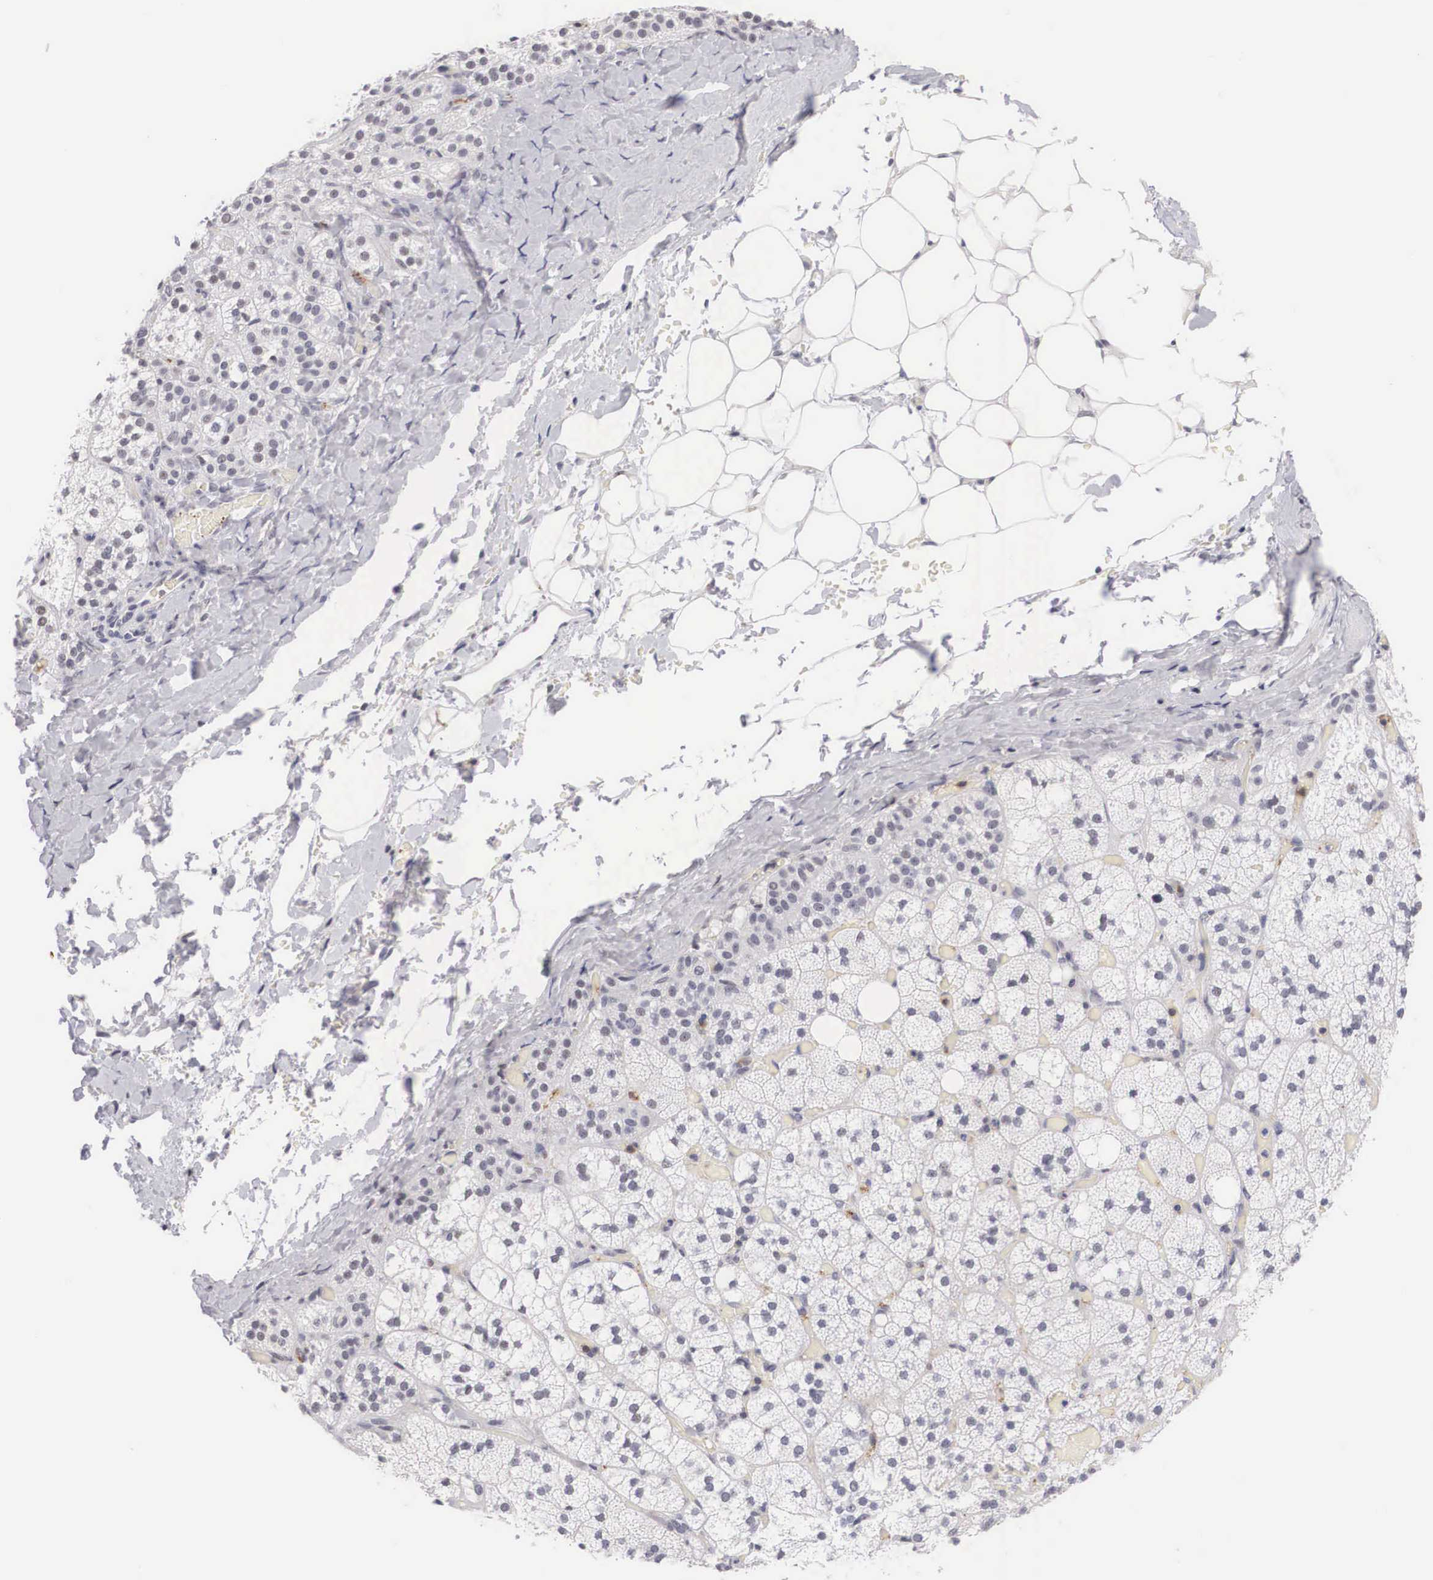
{"staining": {"intensity": "negative", "quantity": "none", "location": "none"}, "tissue": "adrenal gland", "cell_type": "Glandular cells", "image_type": "normal", "snomed": [{"axis": "morphology", "description": "Normal tissue, NOS"}, {"axis": "topography", "description": "Adrenal gland"}], "caption": "Immunohistochemistry image of benign adrenal gland stained for a protein (brown), which displays no expression in glandular cells. The staining is performed using DAB brown chromogen with nuclei counter-stained in using hematoxylin.", "gene": "FAM47A", "patient": {"sex": "male", "age": 53}}